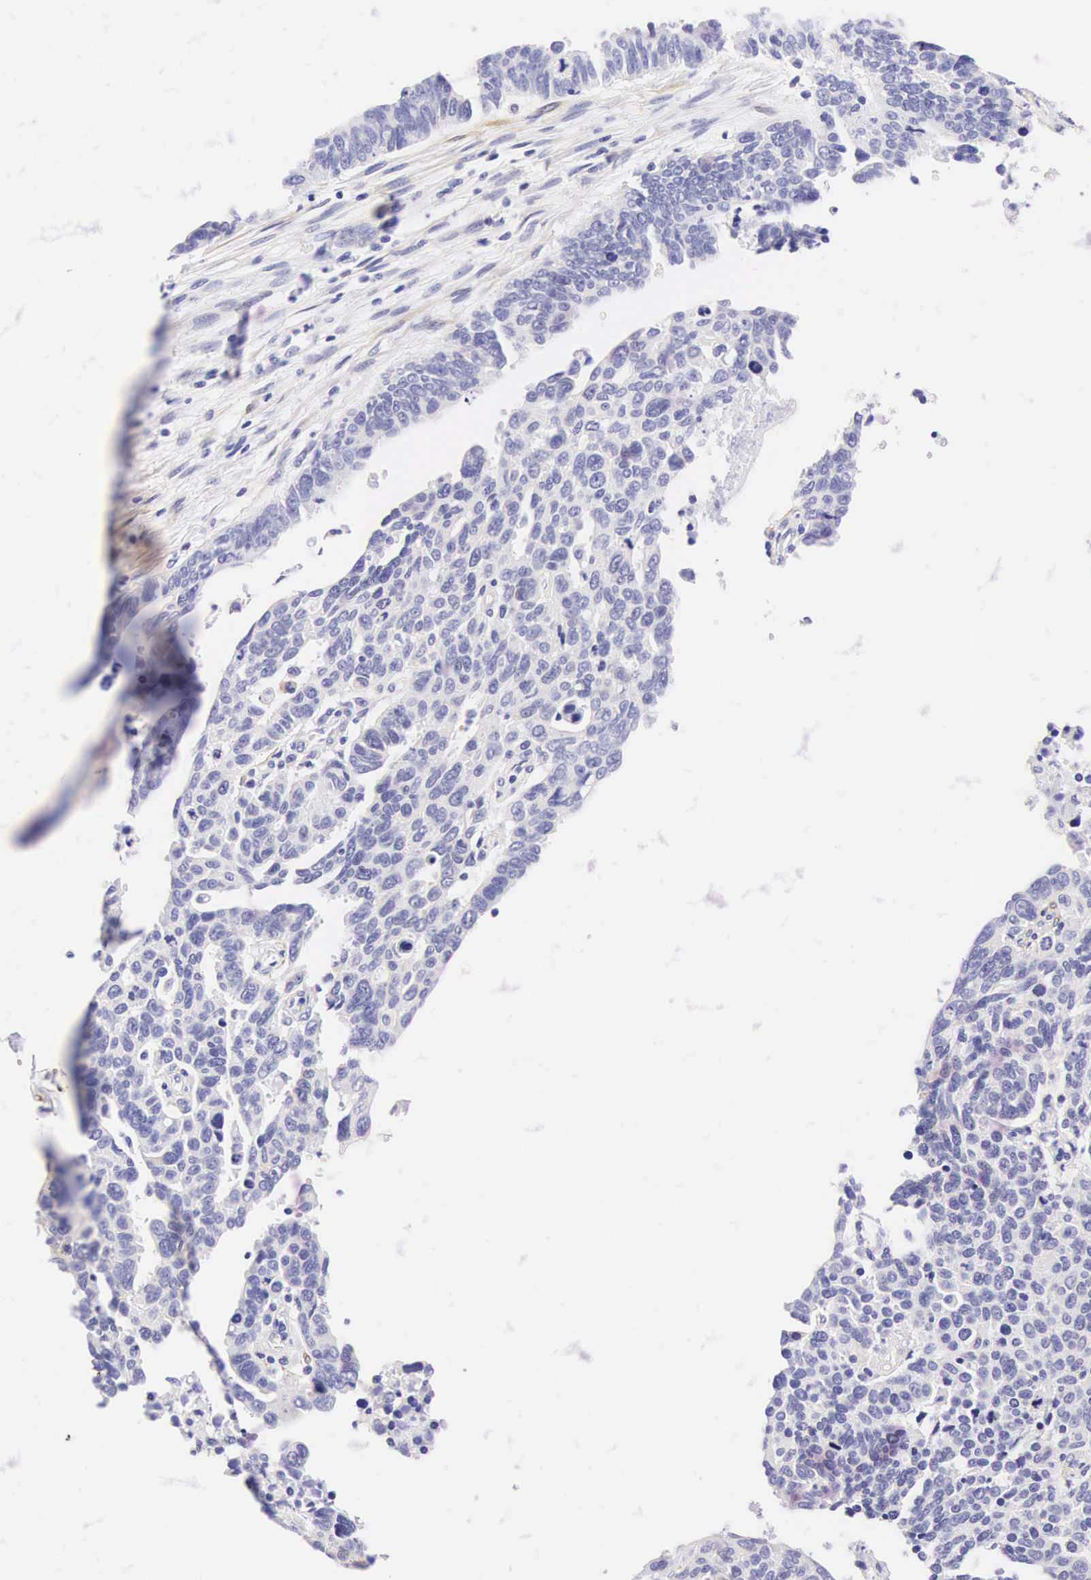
{"staining": {"intensity": "negative", "quantity": "none", "location": "none"}, "tissue": "ovarian cancer", "cell_type": "Tumor cells", "image_type": "cancer", "snomed": [{"axis": "morphology", "description": "Carcinoma, endometroid"}, {"axis": "morphology", "description": "Cystadenocarcinoma, serous, NOS"}, {"axis": "topography", "description": "Ovary"}], "caption": "High magnification brightfield microscopy of endometroid carcinoma (ovarian) stained with DAB (3,3'-diaminobenzidine) (brown) and counterstained with hematoxylin (blue): tumor cells show no significant staining.", "gene": "CNN1", "patient": {"sex": "female", "age": 45}}